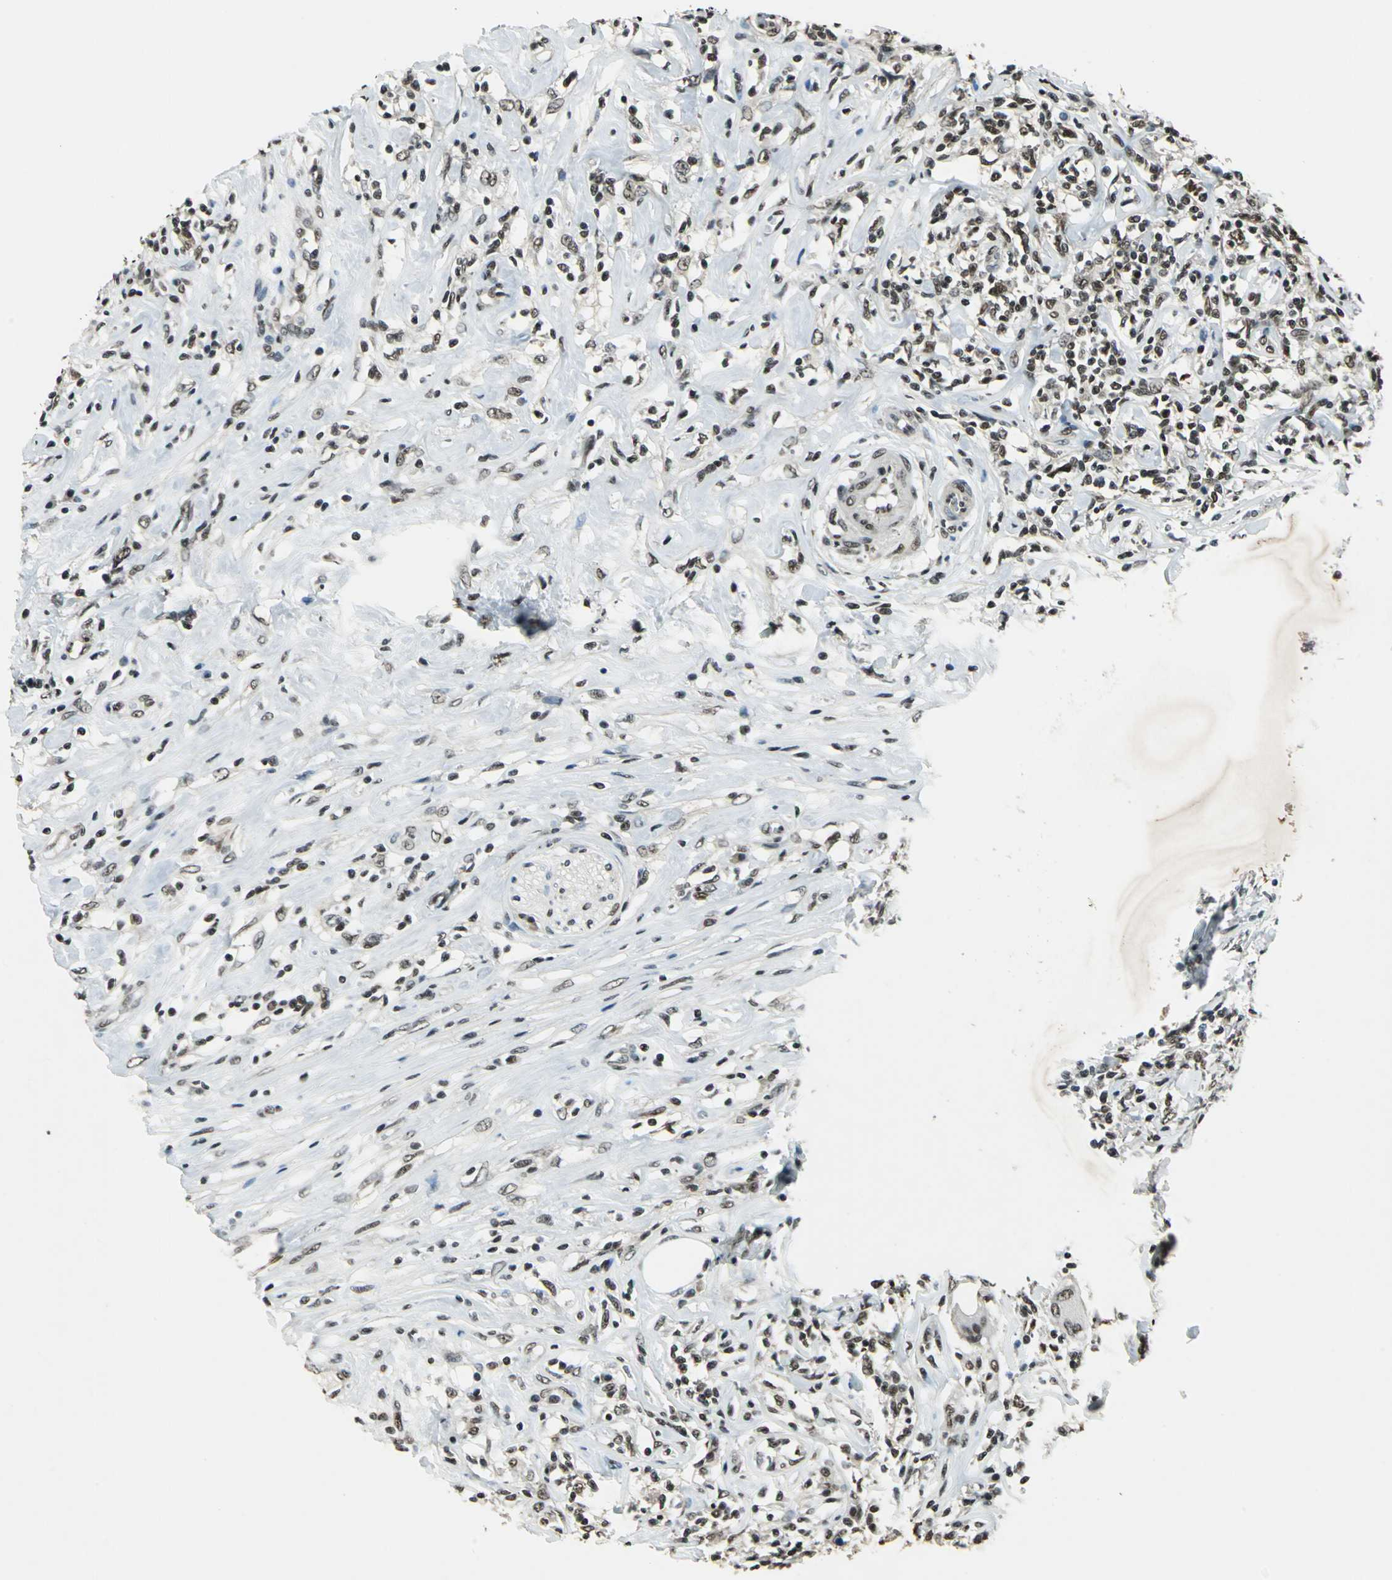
{"staining": {"intensity": "strong", "quantity": ">75%", "location": "nuclear"}, "tissue": "lymphoma", "cell_type": "Tumor cells", "image_type": "cancer", "snomed": [{"axis": "morphology", "description": "Malignant lymphoma, non-Hodgkin's type, High grade"}, {"axis": "topography", "description": "Lymph node"}], "caption": "A high-resolution image shows immunohistochemistry (IHC) staining of lymphoma, which exhibits strong nuclear positivity in about >75% of tumor cells. The staining was performed using DAB (3,3'-diaminobenzidine) to visualize the protein expression in brown, while the nuclei were stained in blue with hematoxylin (Magnification: 20x).", "gene": "RBM14", "patient": {"sex": "female", "age": 84}}